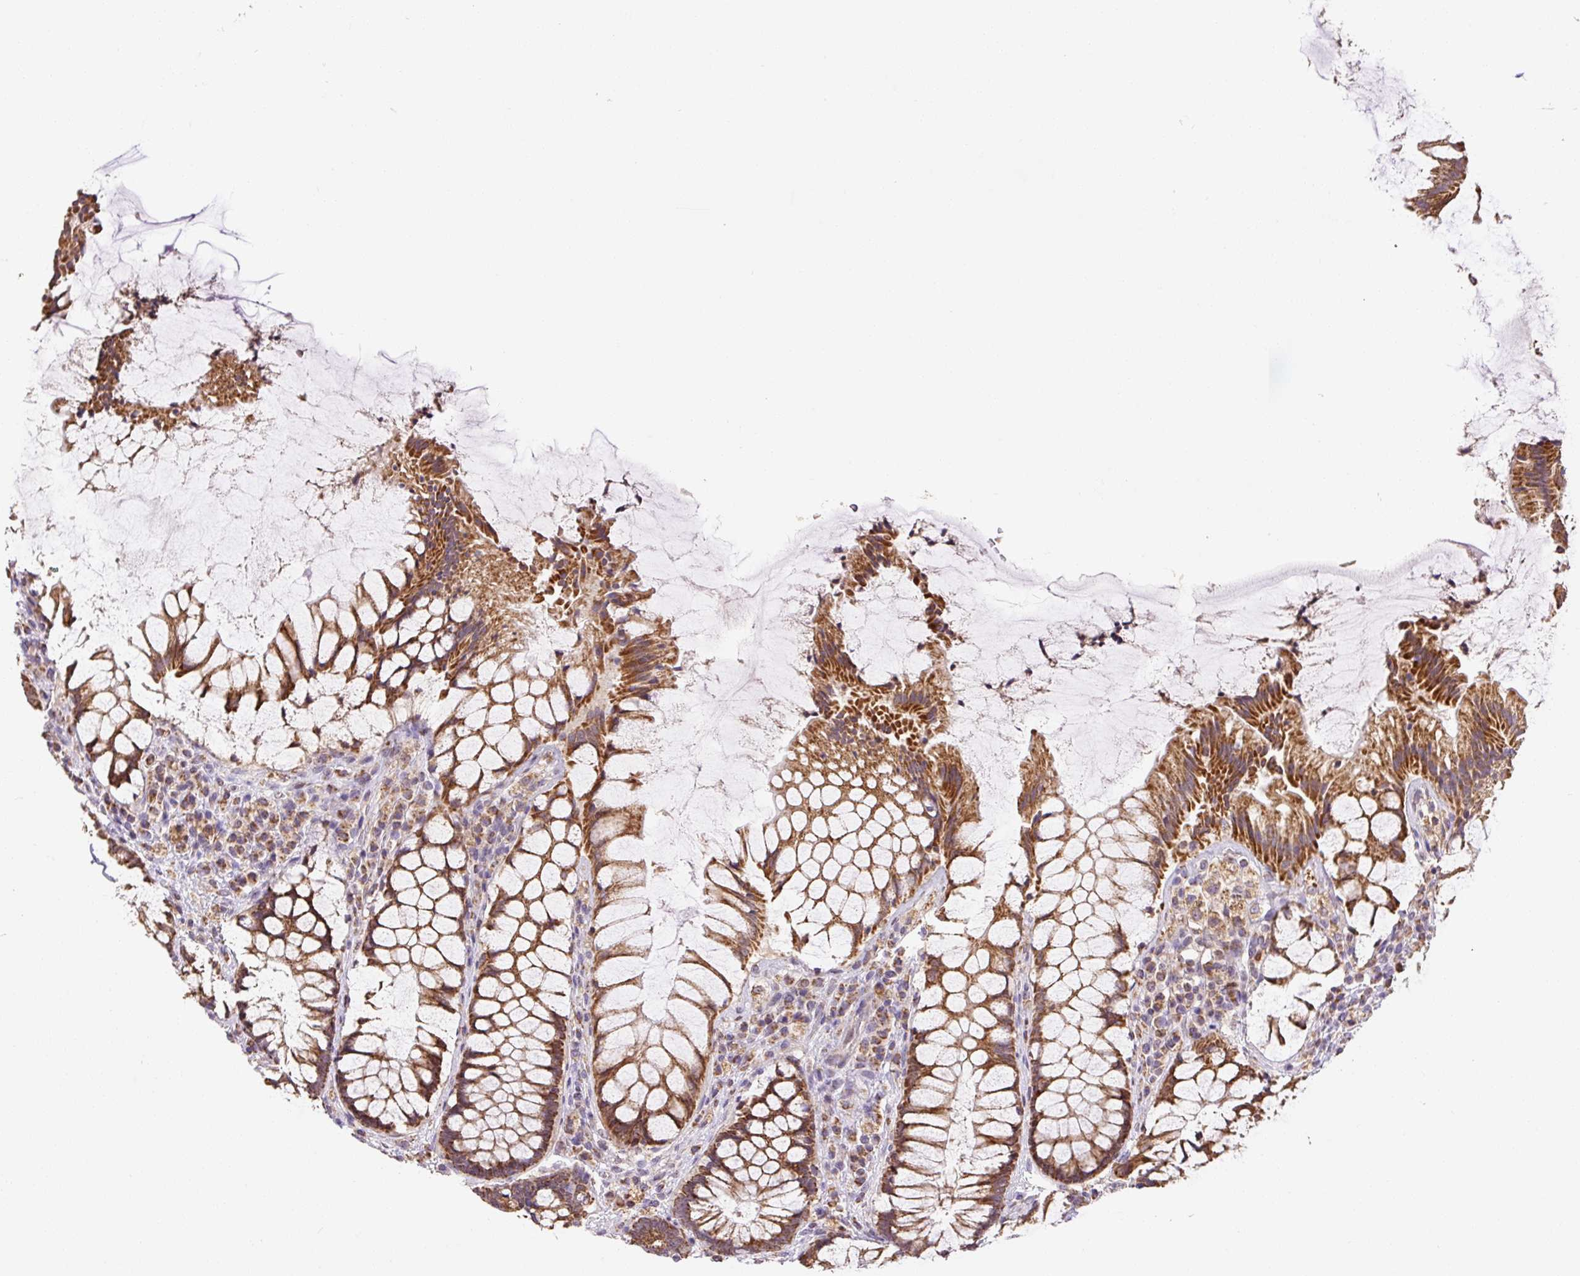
{"staining": {"intensity": "moderate", "quantity": ">75%", "location": "cytoplasmic/membranous"}, "tissue": "rectum", "cell_type": "Glandular cells", "image_type": "normal", "snomed": [{"axis": "morphology", "description": "Normal tissue, NOS"}, {"axis": "topography", "description": "Rectum"}], "caption": "This image shows immunohistochemistry (IHC) staining of unremarkable rectum, with medium moderate cytoplasmic/membranous expression in approximately >75% of glandular cells.", "gene": "MFSD9", "patient": {"sex": "female", "age": 58}}